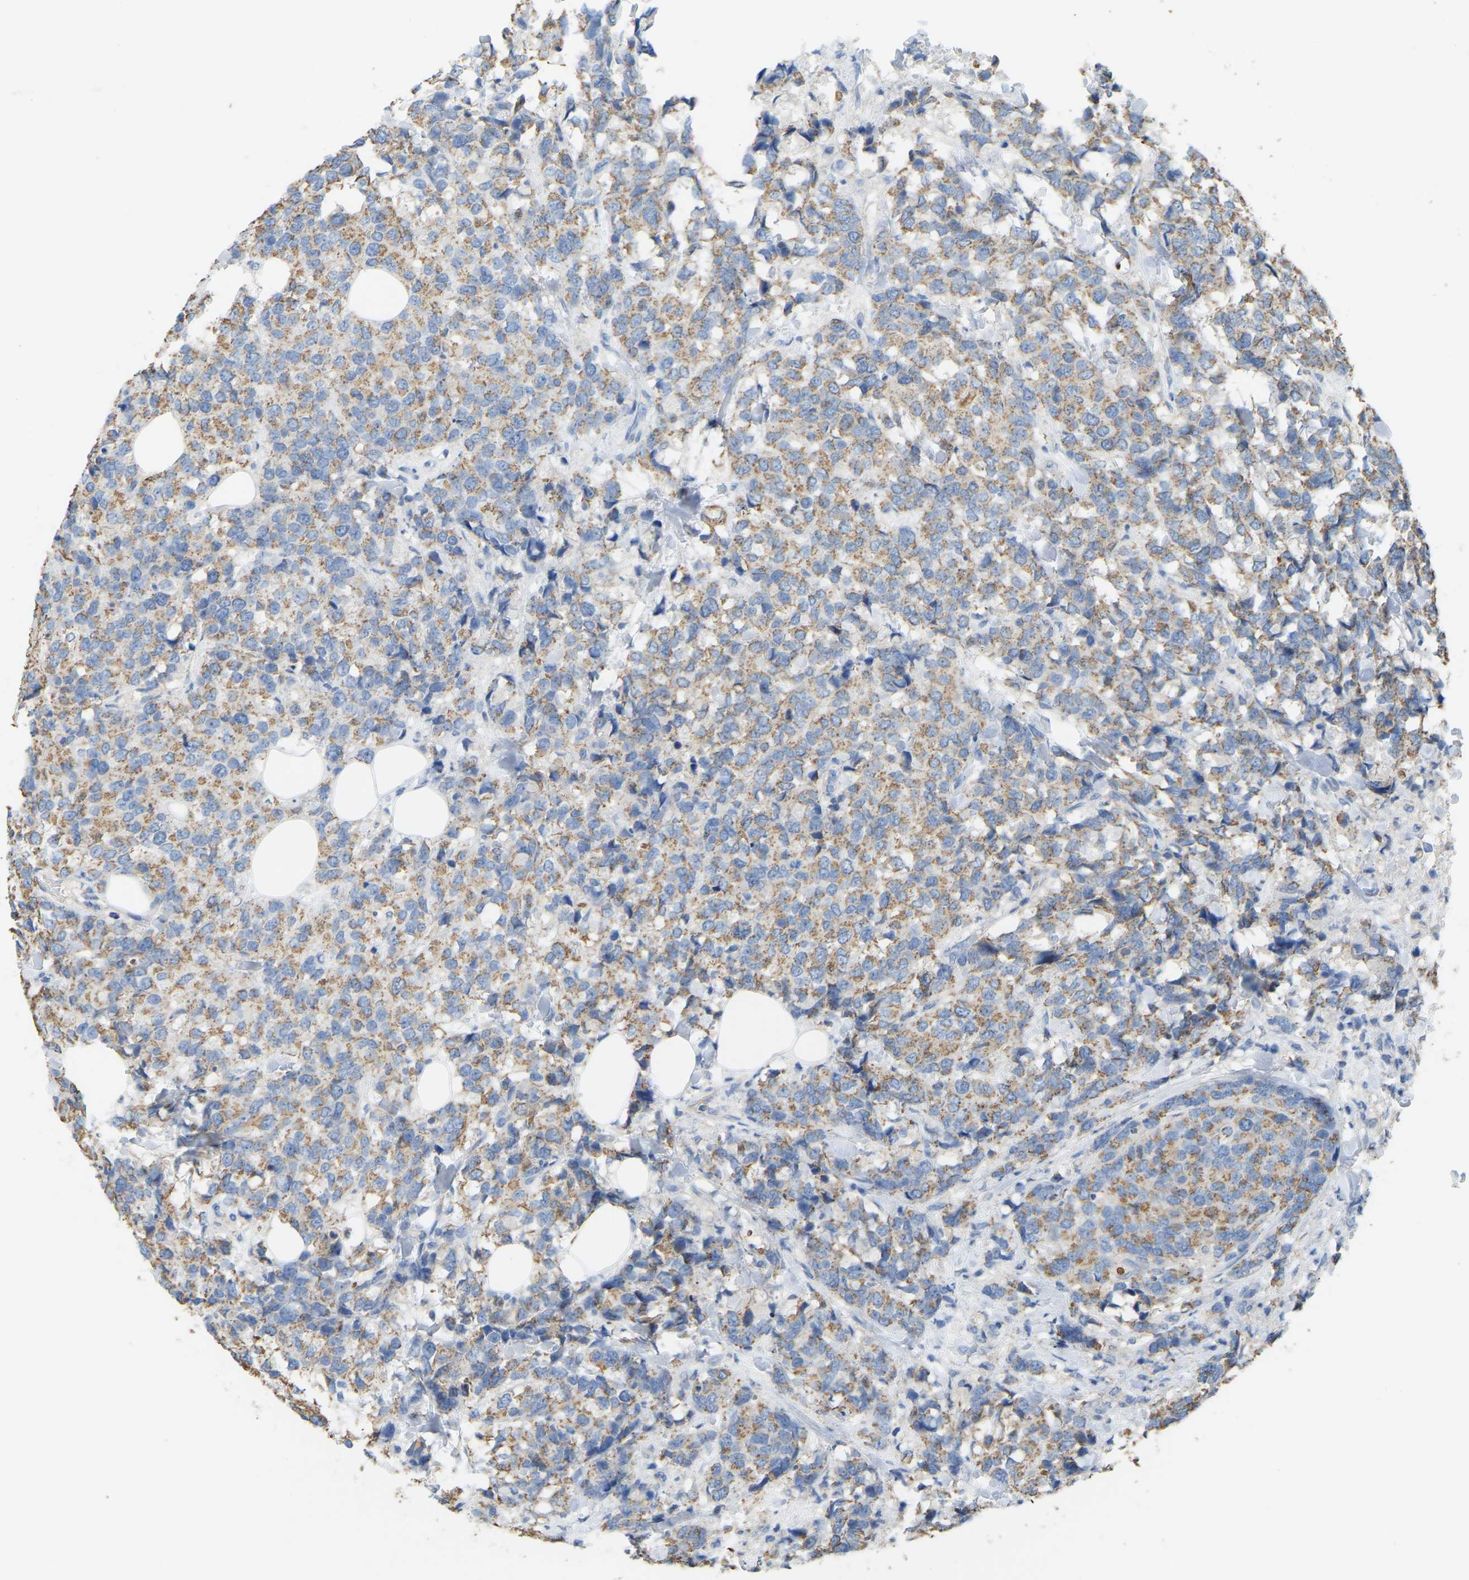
{"staining": {"intensity": "moderate", "quantity": ">75%", "location": "cytoplasmic/membranous"}, "tissue": "breast cancer", "cell_type": "Tumor cells", "image_type": "cancer", "snomed": [{"axis": "morphology", "description": "Lobular carcinoma"}, {"axis": "topography", "description": "Breast"}], "caption": "IHC histopathology image of breast lobular carcinoma stained for a protein (brown), which exhibits medium levels of moderate cytoplasmic/membranous expression in approximately >75% of tumor cells.", "gene": "SERPINB5", "patient": {"sex": "female", "age": 59}}